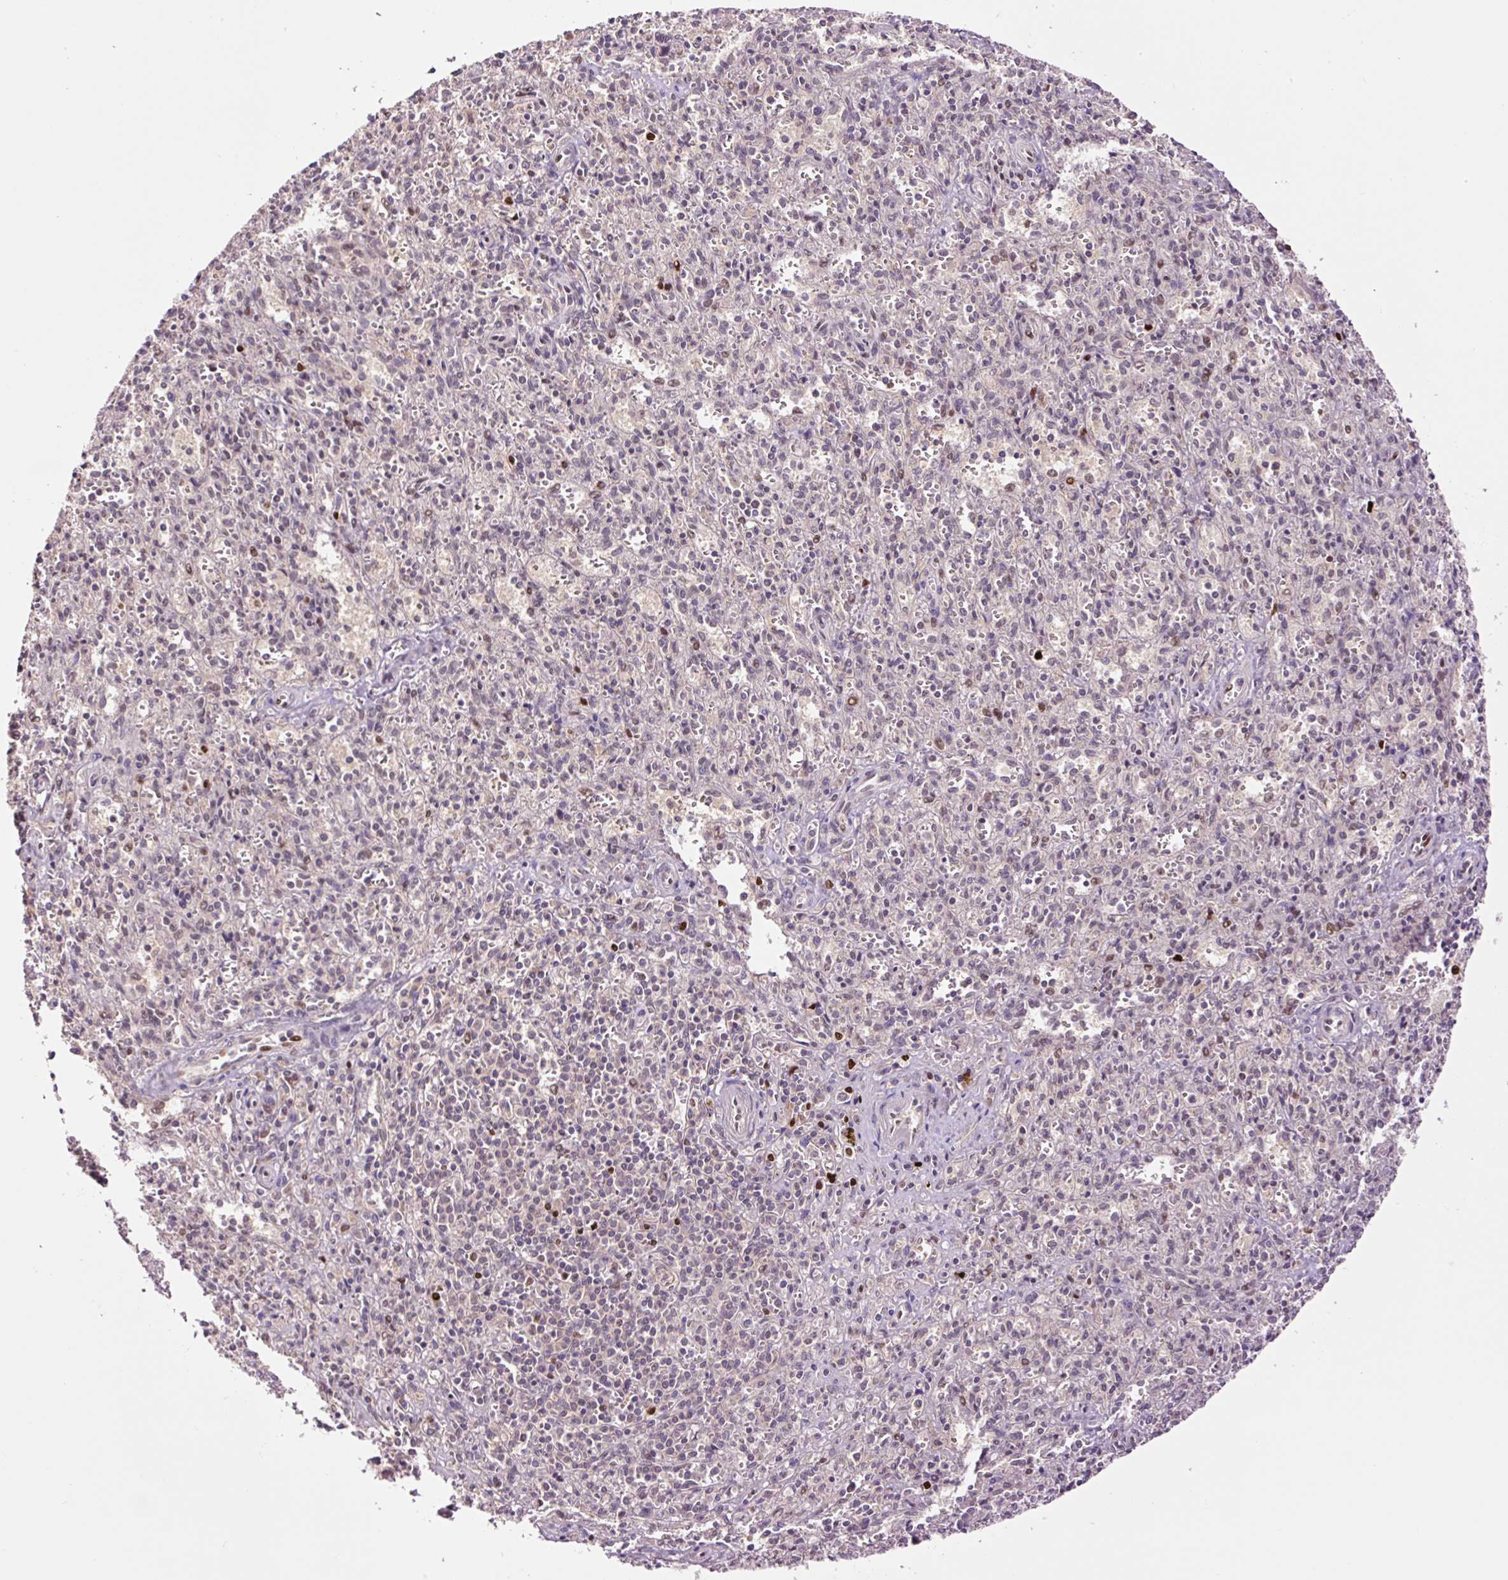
{"staining": {"intensity": "negative", "quantity": "none", "location": "none"}, "tissue": "spleen", "cell_type": "Cells in red pulp", "image_type": "normal", "snomed": [{"axis": "morphology", "description": "Normal tissue, NOS"}, {"axis": "topography", "description": "Spleen"}], "caption": "Immunohistochemistry (IHC) of unremarkable spleen shows no positivity in cells in red pulp. (DAB (3,3'-diaminobenzidine) immunohistochemistry, high magnification).", "gene": "DPPA4", "patient": {"sex": "female", "age": 26}}